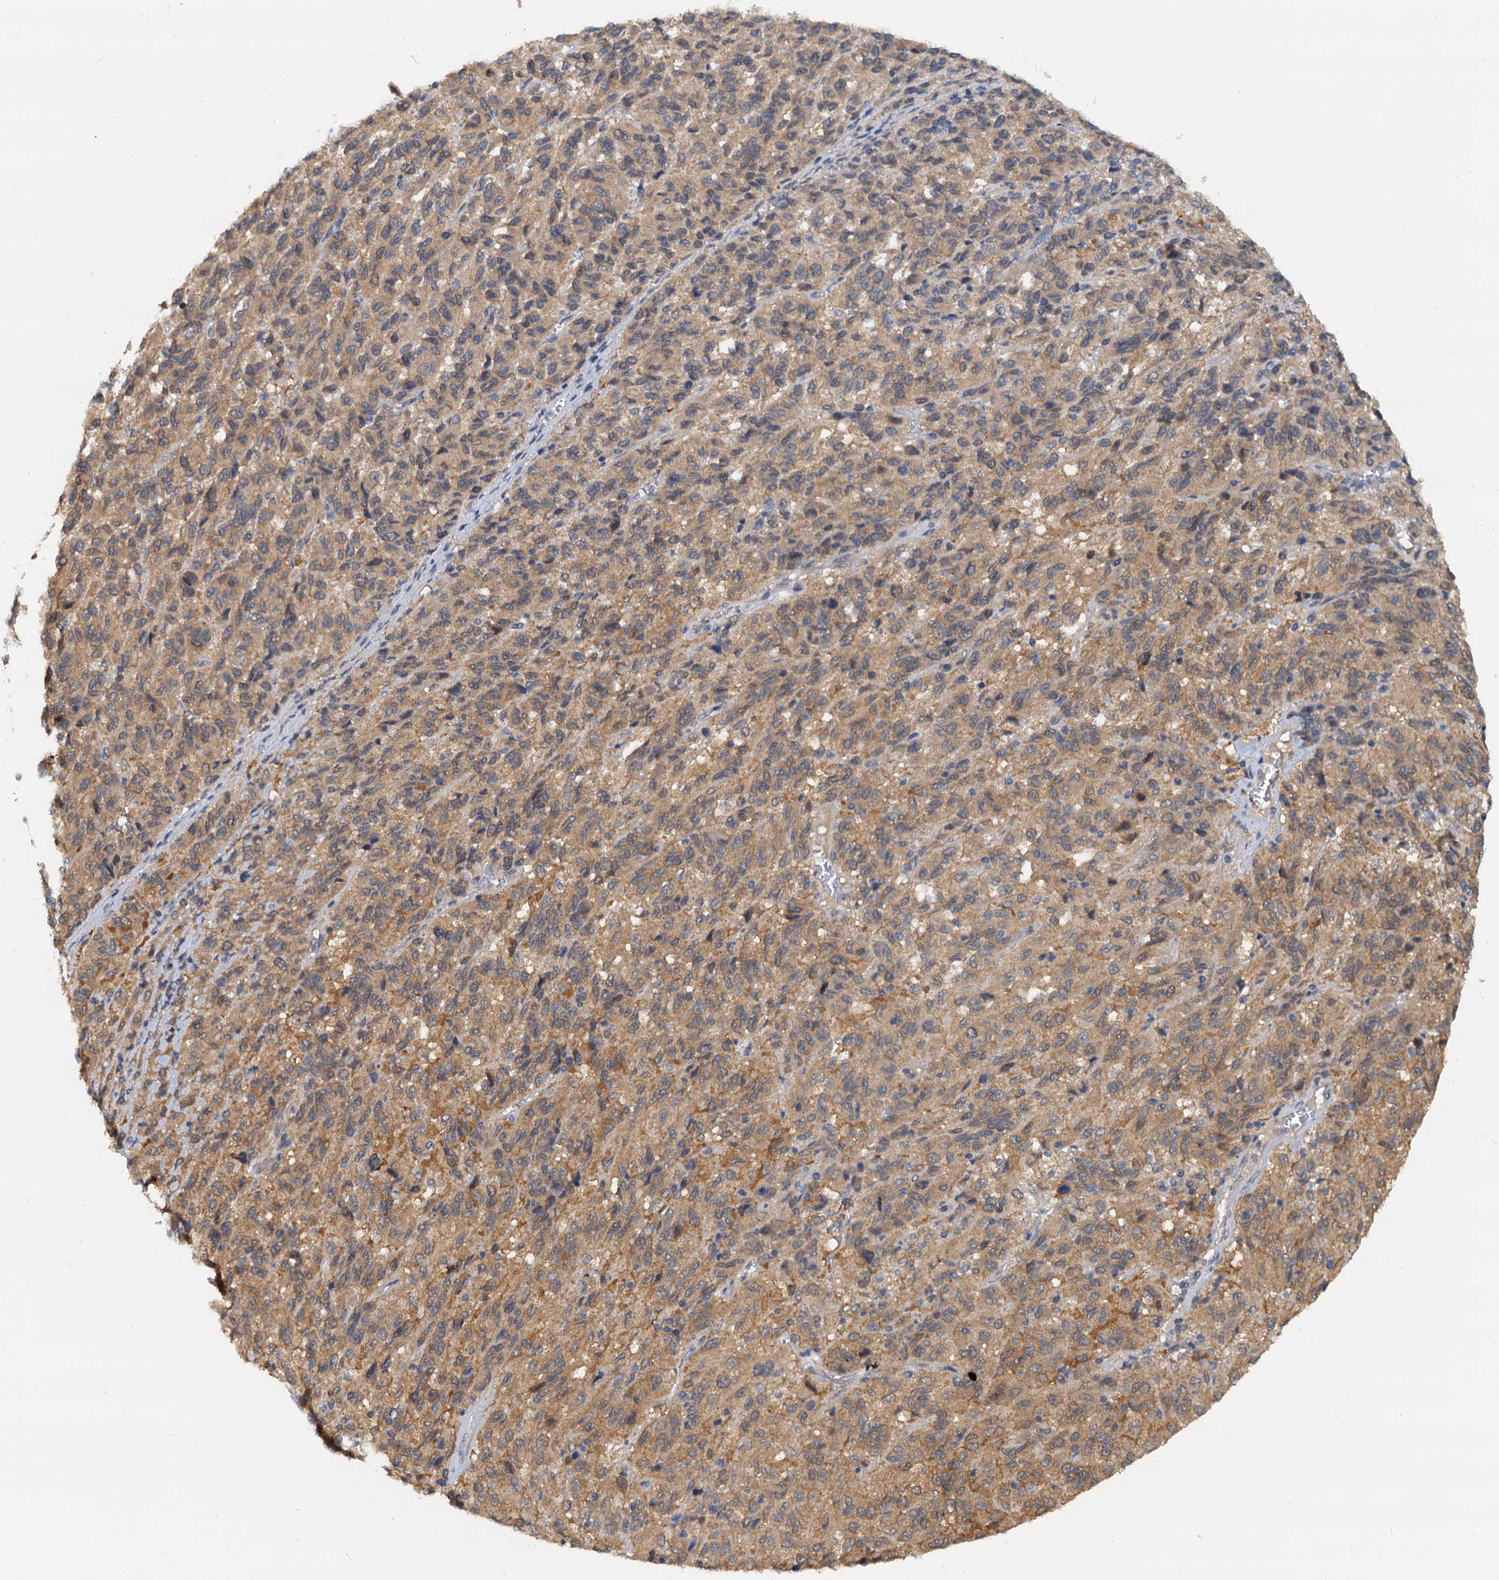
{"staining": {"intensity": "moderate", "quantity": ">75%", "location": "cytoplasmic/membranous"}, "tissue": "melanoma", "cell_type": "Tumor cells", "image_type": "cancer", "snomed": [{"axis": "morphology", "description": "Malignant melanoma, Metastatic site"}, {"axis": "topography", "description": "Lung"}], "caption": "Protein expression analysis of human malignant melanoma (metastatic site) reveals moderate cytoplasmic/membranous positivity in approximately >75% of tumor cells.", "gene": "PTGES3", "patient": {"sex": "male", "age": 64}}